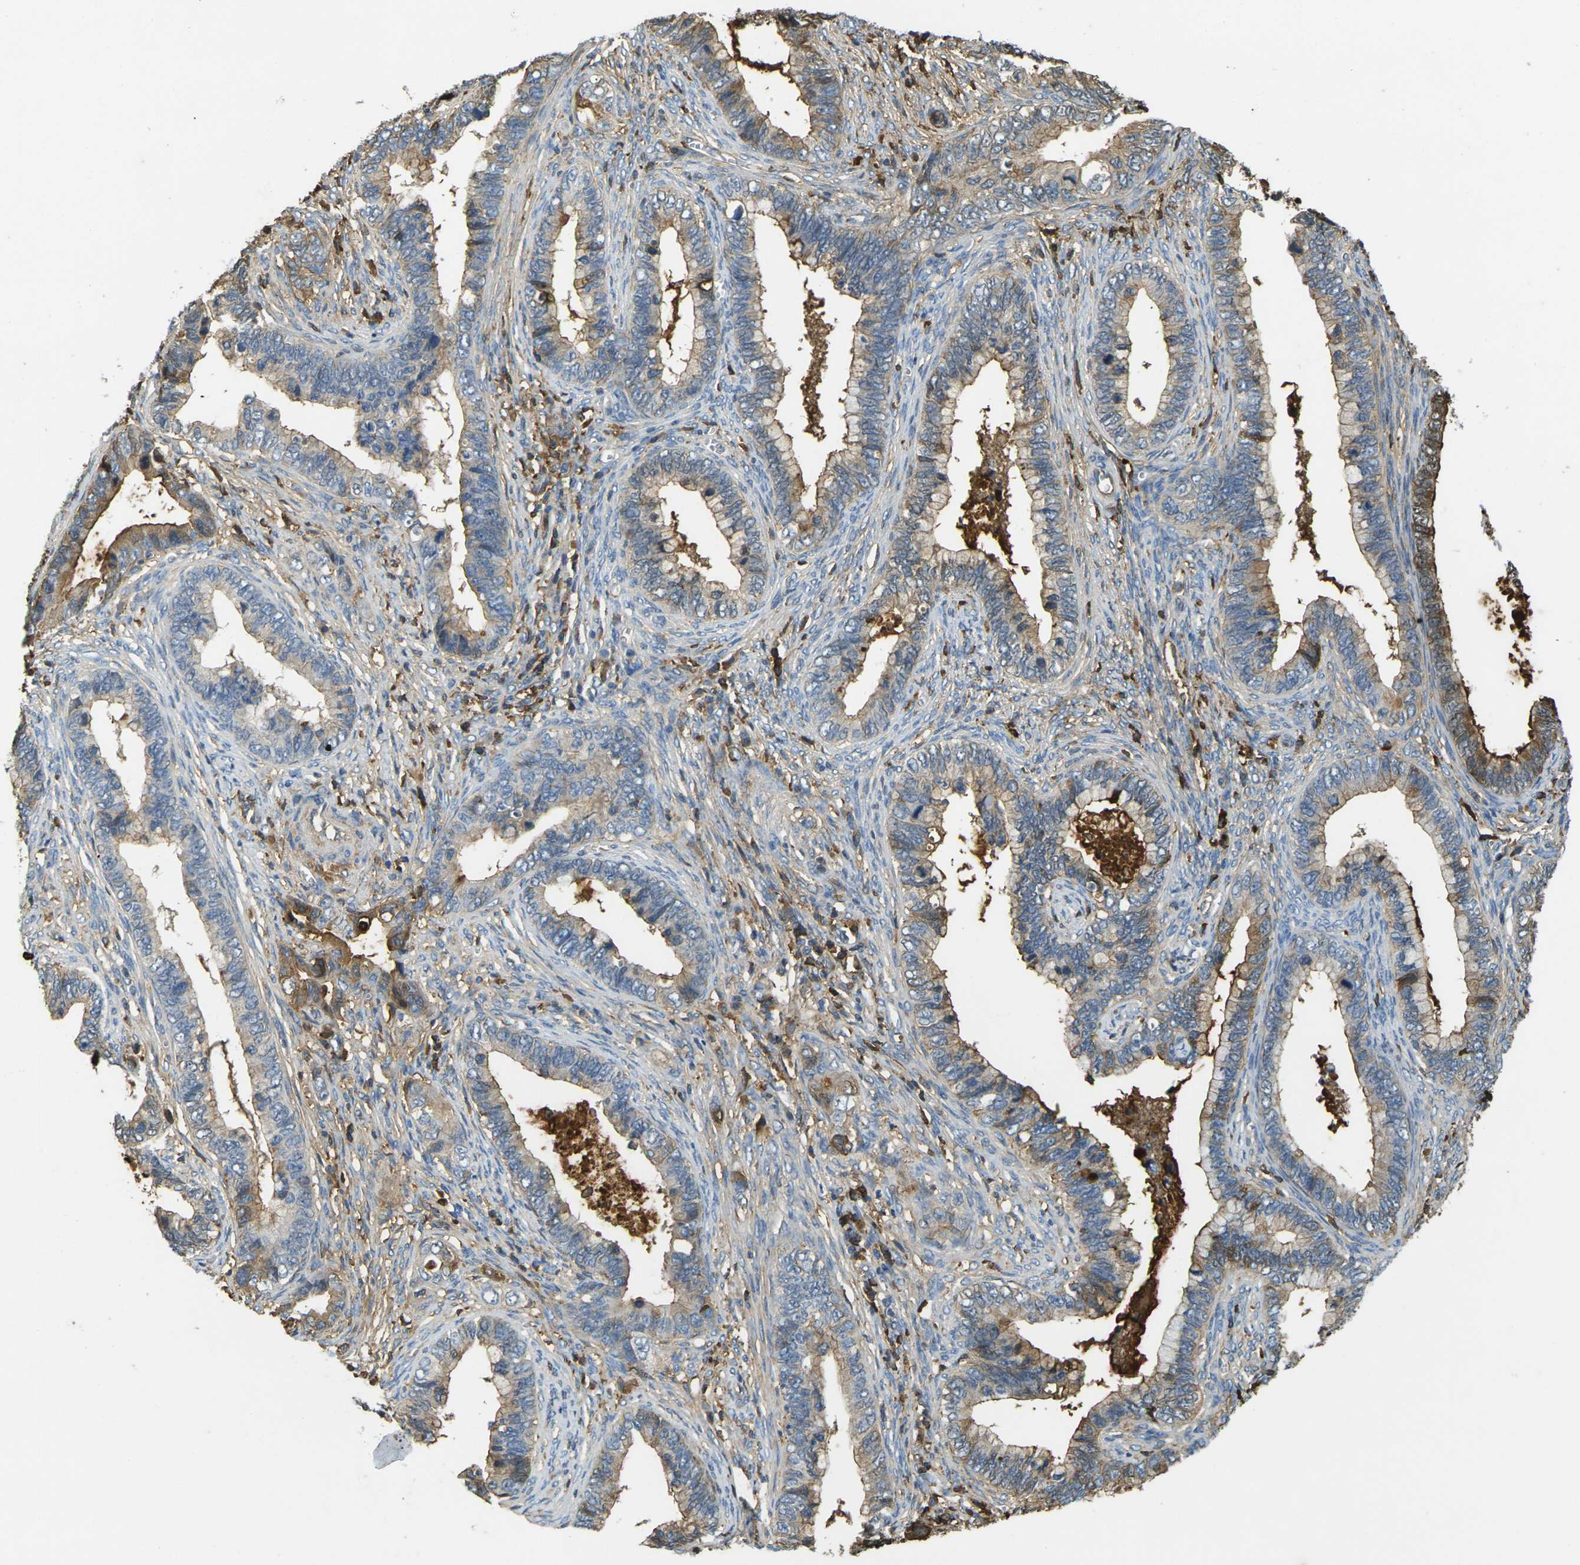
{"staining": {"intensity": "moderate", "quantity": "25%-75%", "location": "cytoplasmic/membranous"}, "tissue": "cervical cancer", "cell_type": "Tumor cells", "image_type": "cancer", "snomed": [{"axis": "morphology", "description": "Adenocarcinoma, NOS"}, {"axis": "topography", "description": "Cervix"}], "caption": "Immunohistochemistry of human cervical adenocarcinoma displays medium levels of moderate cytoplasmic/membranous positivity in approximately 25%-75% of tumor cells.", "gene": "PLCD1", "patient": {"sex": "female", "age": 44}}